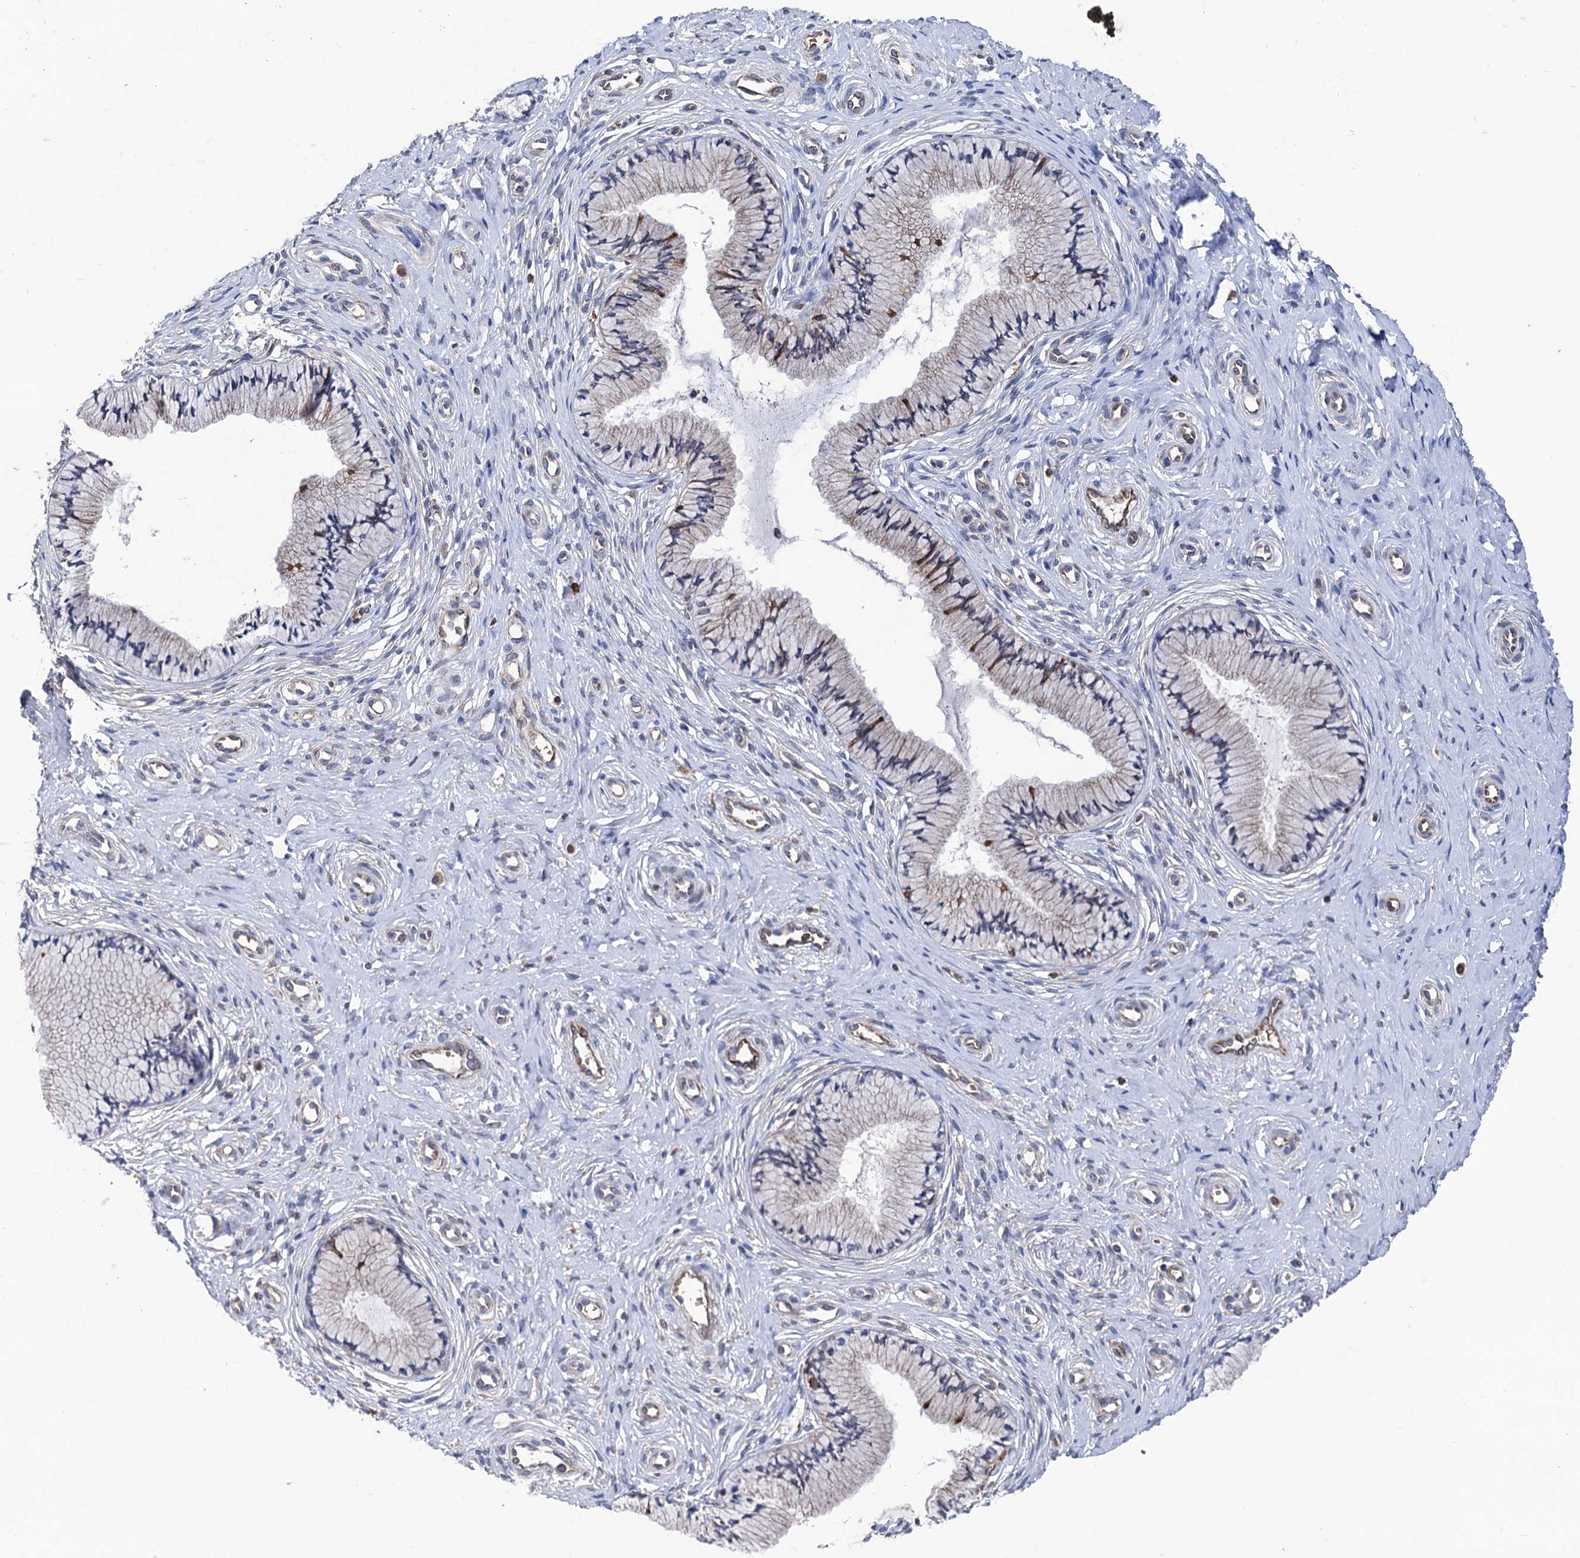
{"staining": {"intensity": "moderate", "quantity": "<25%", "location": "cytoplasmic/membranous"}, "tissue": "cervix", "cell_type": "Glandular cells", "image_type": "normal", "snomed": [{"axis": "morphology", "description": "Normal tissue, NOS"}, {"axis": "topography", "description": "Cervix"}], "caption": "Benign cervix exhibits moderate cytoplasmic/membranous expression in approximately <25% of glandular cells (brown staining indicates protein expression, while blue staining denotes nuclei)..", "gene": "STING1", "patient": {"sex": "female", "age": 36}}